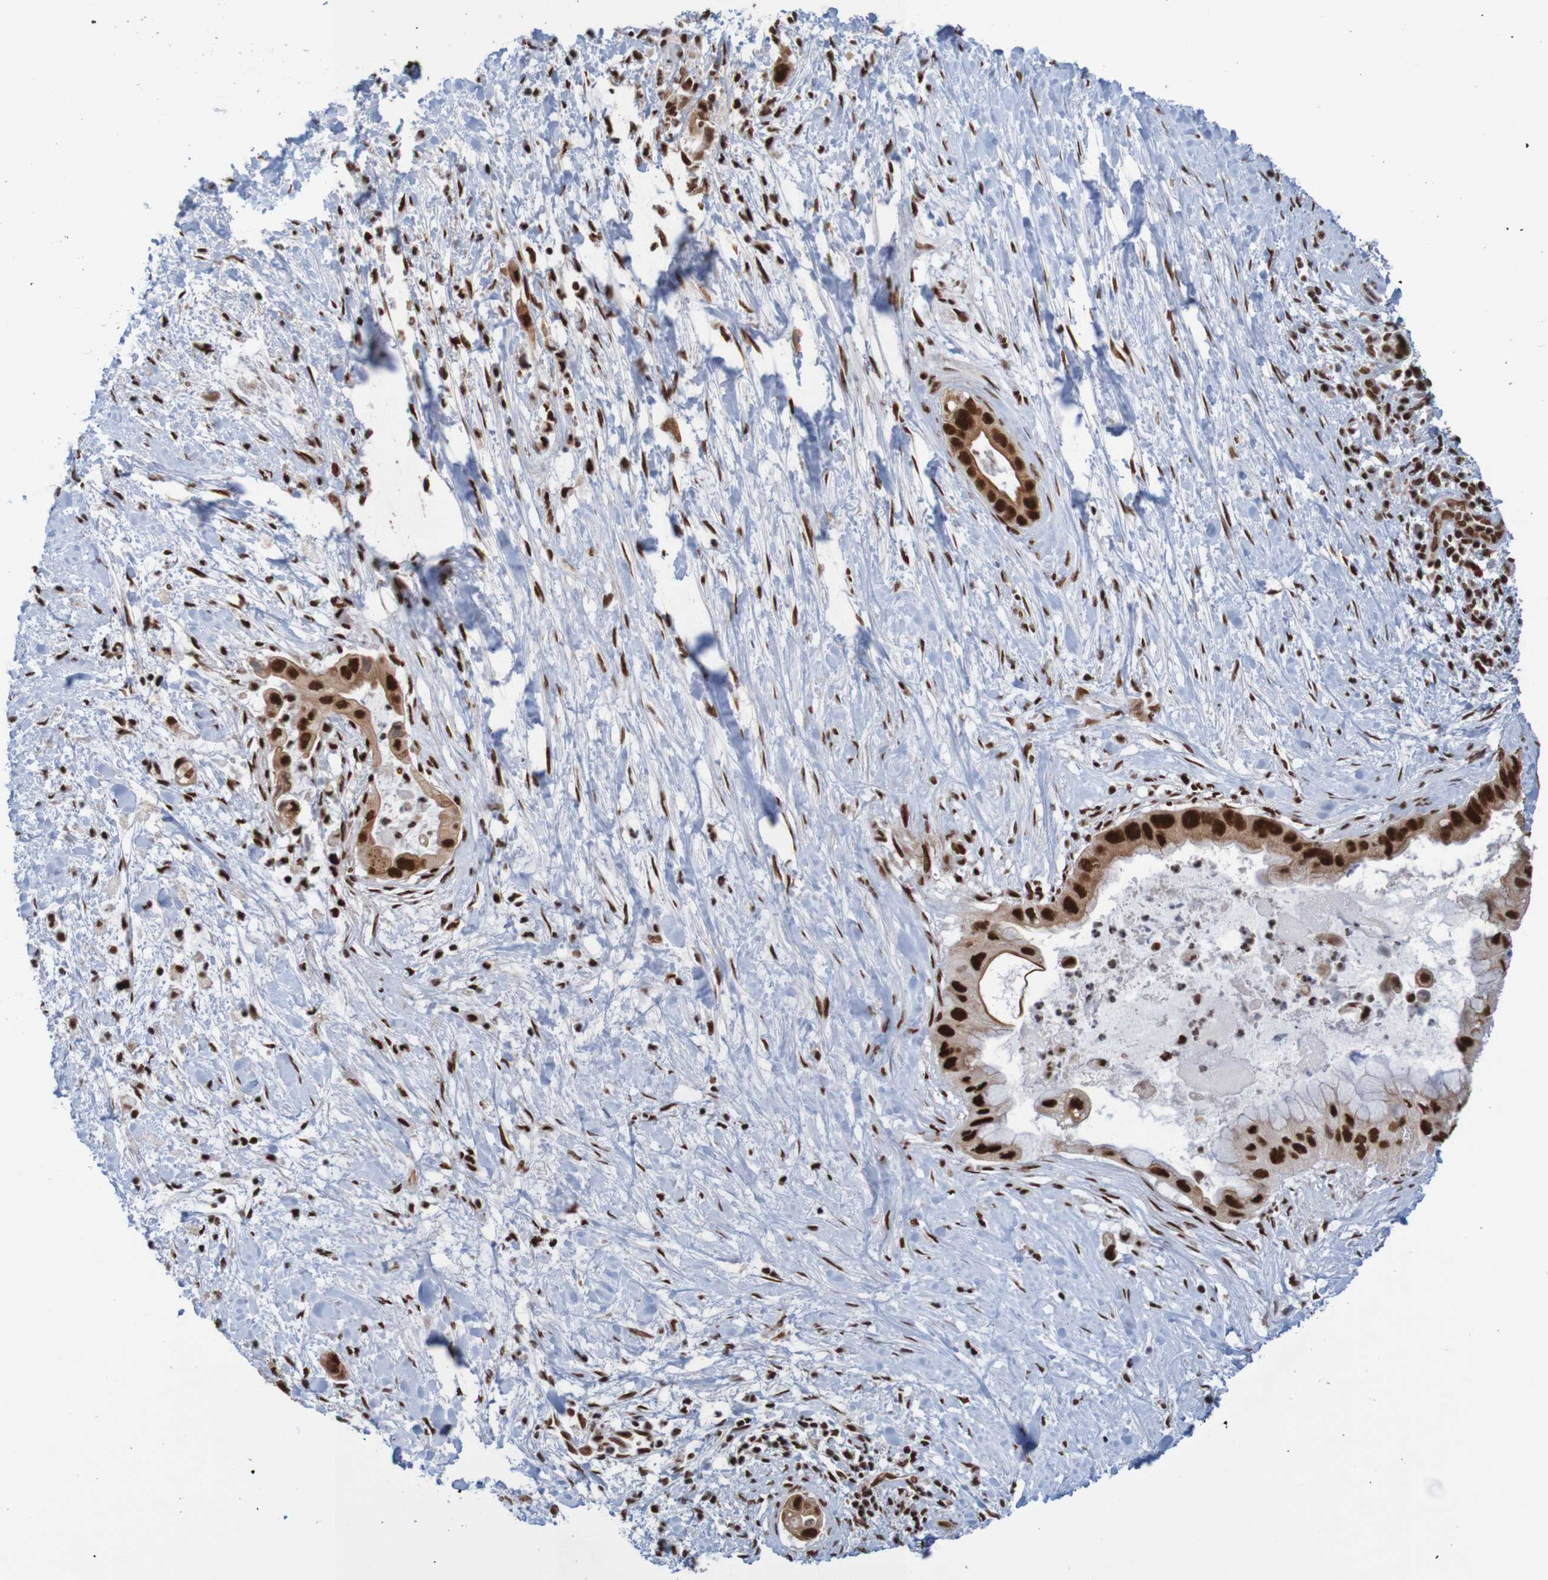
{"staining": {"intensity": "strong", "quantity": ">75%", "location": "nuclear"}, "tissue": "pancreatic cancer", "cell_type": "Tumor cells", "image_type": "cancer", "snomed": [{"axis": "morphology", "description": "Adenocarcinoma, NOS"}, {"axis": "topography", "description": "Pancreas"}], "caption": "A brown stain shows strong nuclear staining of a protein in pancreatic cancer tumor cells. The staining was performed using DAB to visualize the protein expression in brown, while the nuclei were stained in blue with hematoxylin (Magnification: 20x).", "gene": "THRAP3", "patient": {"sex": "male", "age": 55}}